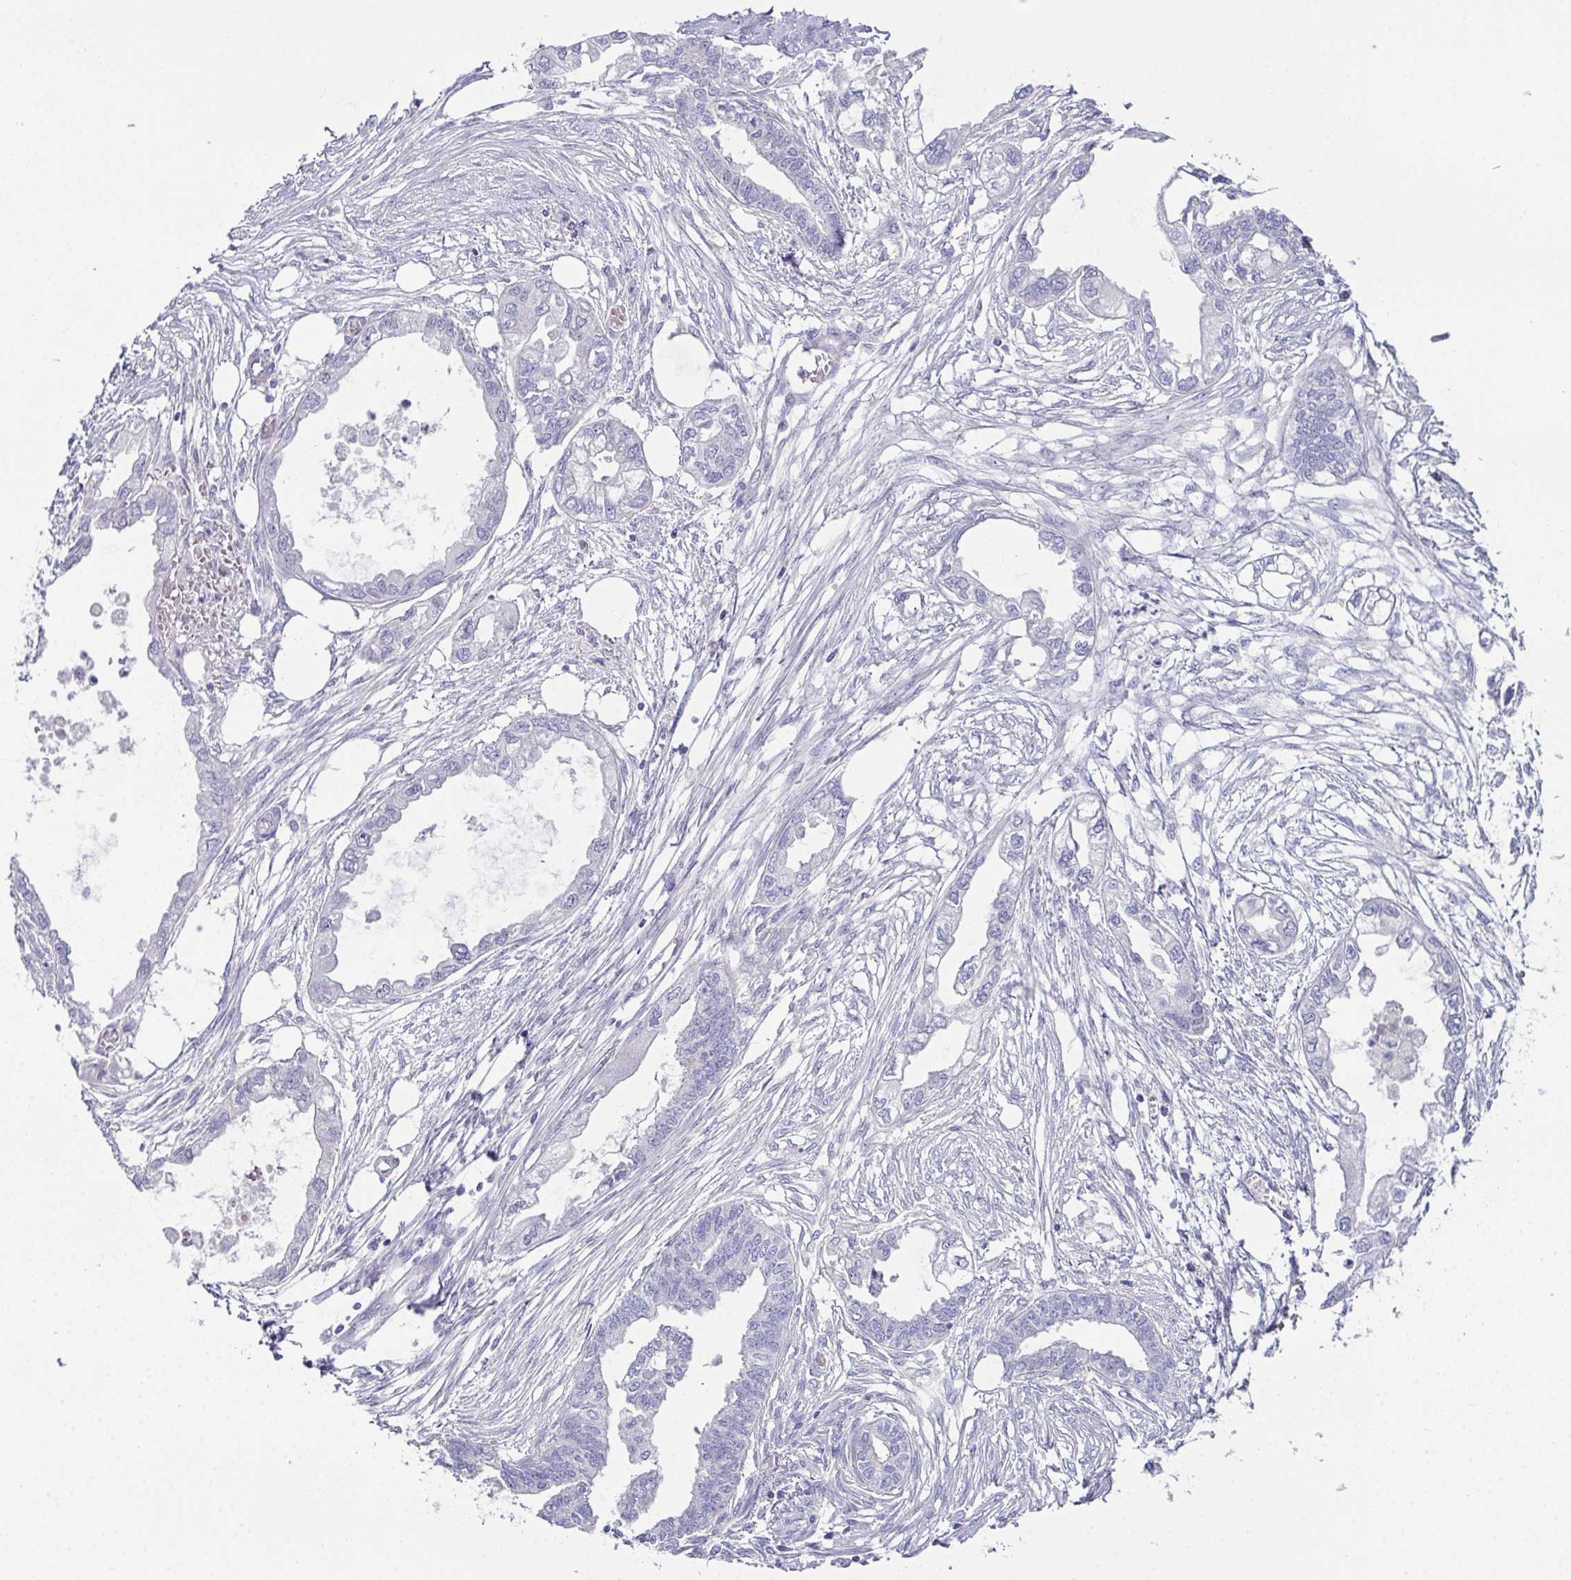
{"staining": {"intensity": "negative", "quantity": "none", "location": "none"}, "tissue": "endometrial cancer", "cell_type": "Tumor cells", "image_type": "cancer", "snomed": [{"axis": "morphology", "description": "Adenocarcinoma, NOS"}, {"axis": "morphology", "description": "Adenocarcinoma, metastatic, NOS"}, {"axis": "topography", "description": "Adipose tissue"}, {"axis": "topography", "description": "Endometrium"}], "caption": "Photomicrograph shows no significant protein expression in tumor cells of endometrial cancer.", "gene": "CFAP97D1", "patient": {"sex": "female", "age": 67}}